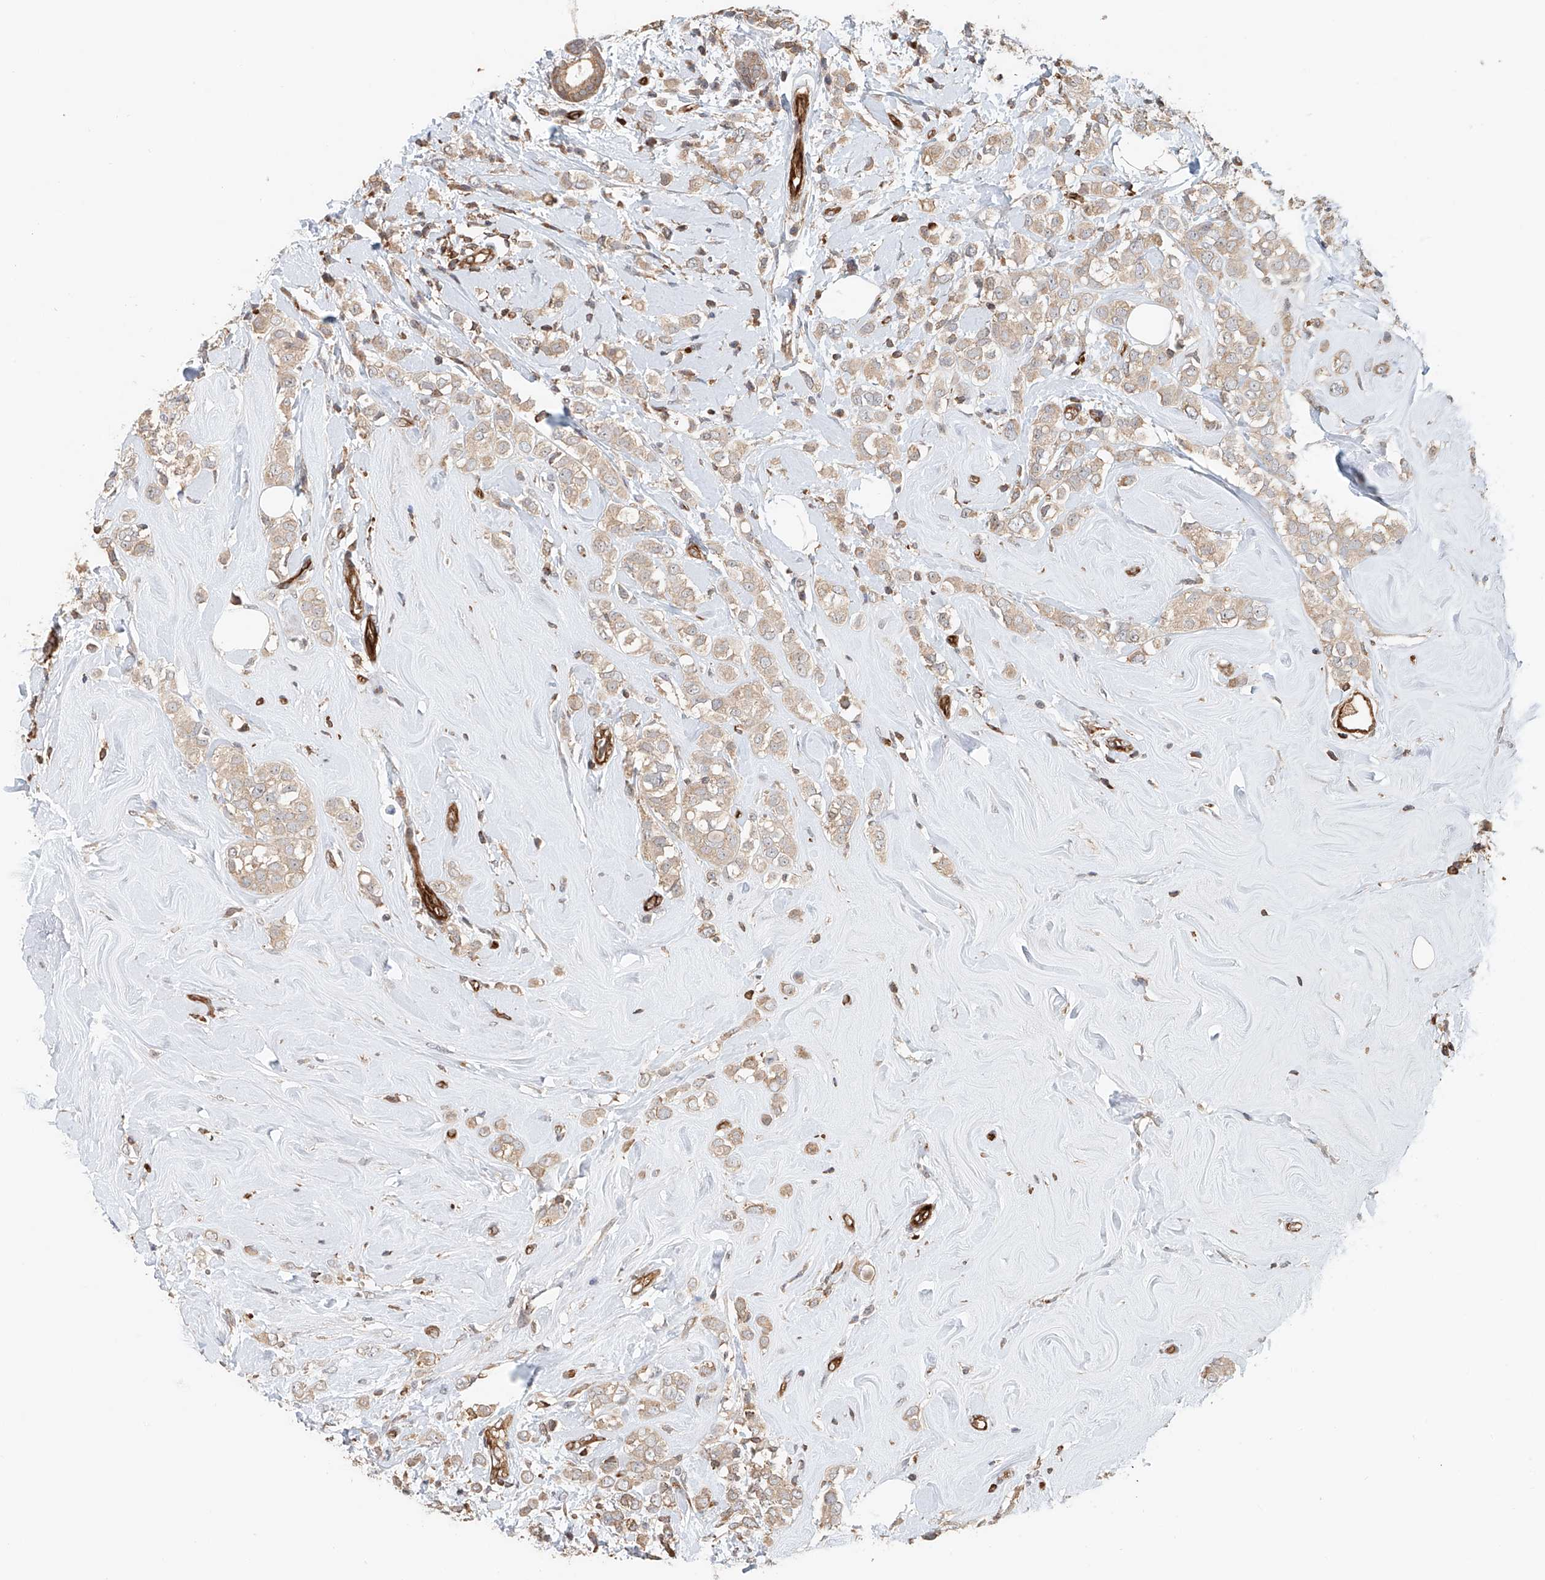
{"staining": {"intensity": "weak", "quantity": ">75%", "location": "cytoplasmic/membranous"}, "tissue": "breast cancer", "cell_type": "Tumor cells", "image_type": "cancer", "snomed": [{"axis": "morphology", "description": "Lobular carcinoma"}, {"axis": "topography", "description": "Breast"}], "caption": "Immunohistochemistry (DAB) staining of human breast lobular carcinoma shows weak cytoplasmic/membranous protein positivity in approximately >75% of tumor cells.", "gene": "FRYL", "patient": {"sex": "female", "age": 47}}